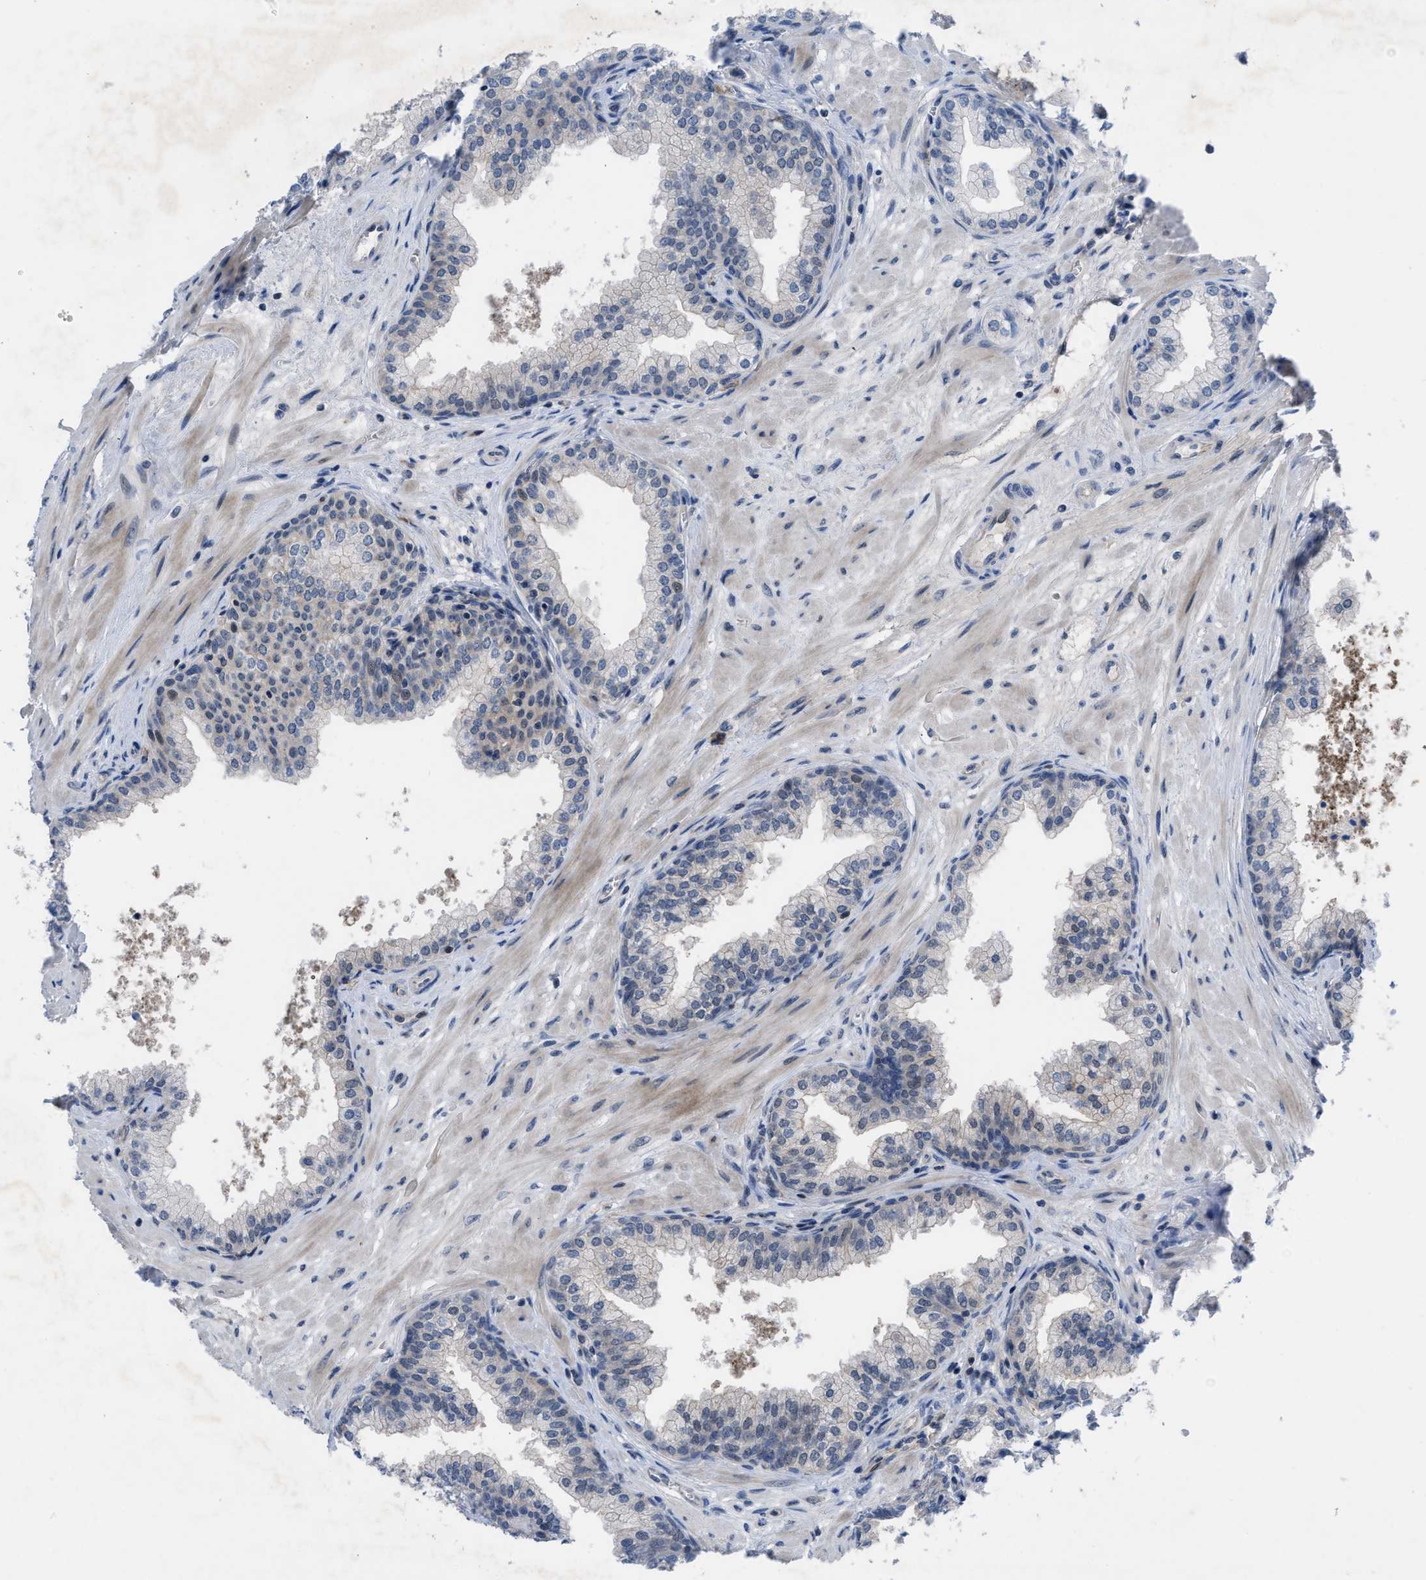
{"staining": {"intensity": "weak", "quantity": "<25%", "location": "cytoplasmic/membranous"}, "tissue": "prostate", "cell_type": "Glandular cells", "image_type": "normal", "snomed": [{"axis": "morphology", "description": "Normal tissue, NOS"}, {"axis": "morphology", "description": "Urothelial carcinoma, Low grade"}, {"axis": "topography", "description": "Urinary bladder"}, {"axis": "topography", "description": "Prostate"}], "caption": "A histopathology image of prostate stained for a protein exhibits no brown staining in glandular cells.", "gene": "IL17RE", "patient": {"sex": "male", "age": 60}}